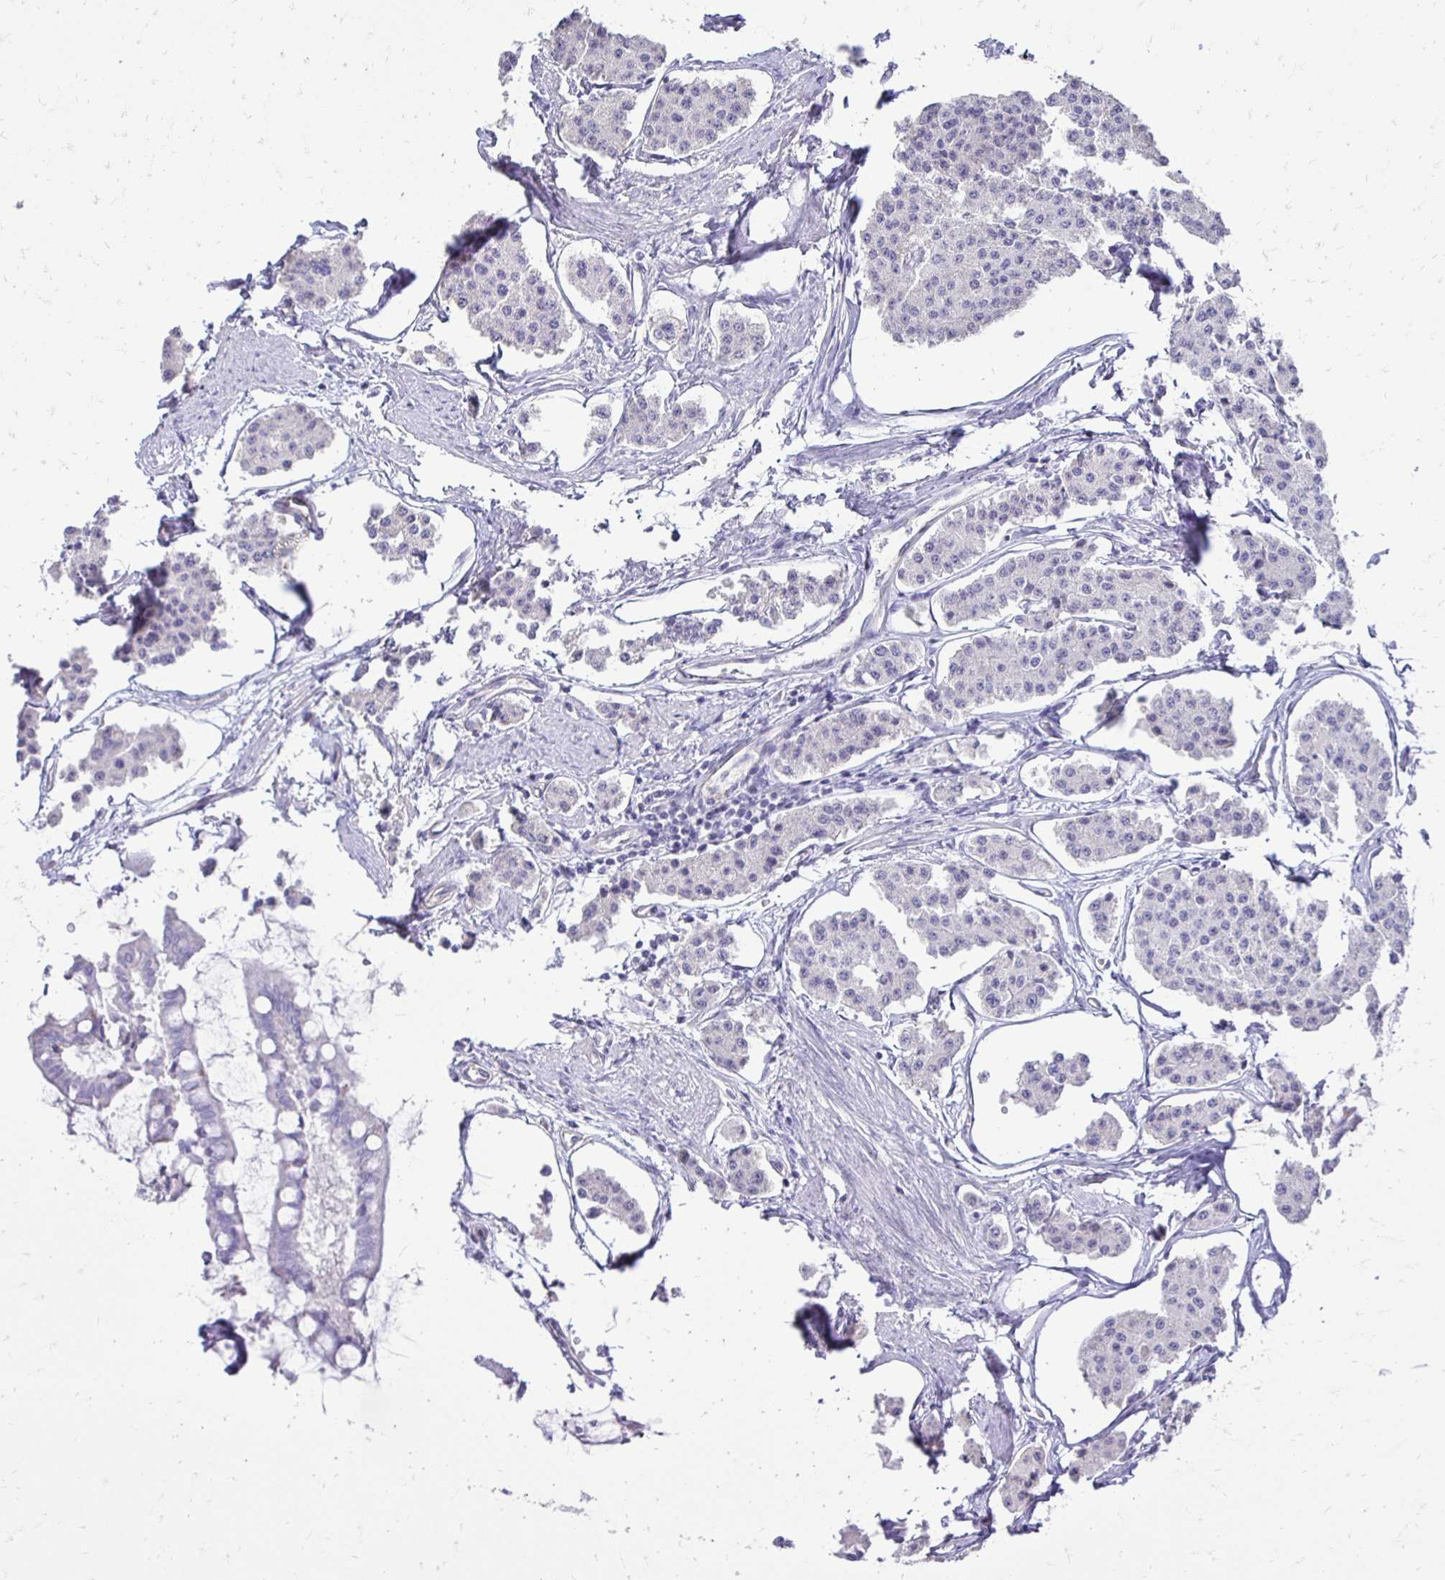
{"staining": {"intensity": "negative", "quantity": "none", "location": "none"}, "tissue": "carcinoid", "cell_type": "Tumor cells", "image_type": "cancer", "snomed": [{"axis": "morphology", "description": "Carcinoid, malignant, NOS"}, {"axis": "topography", "description": "Small intestine"}], "caption": "IHC micrograph of human carcinoid (malignant) stained for a protein (brown), which displays no positivity in tumor cells.", "gene": "GAS2", "patient": {"sex": "female", "age": 65}}